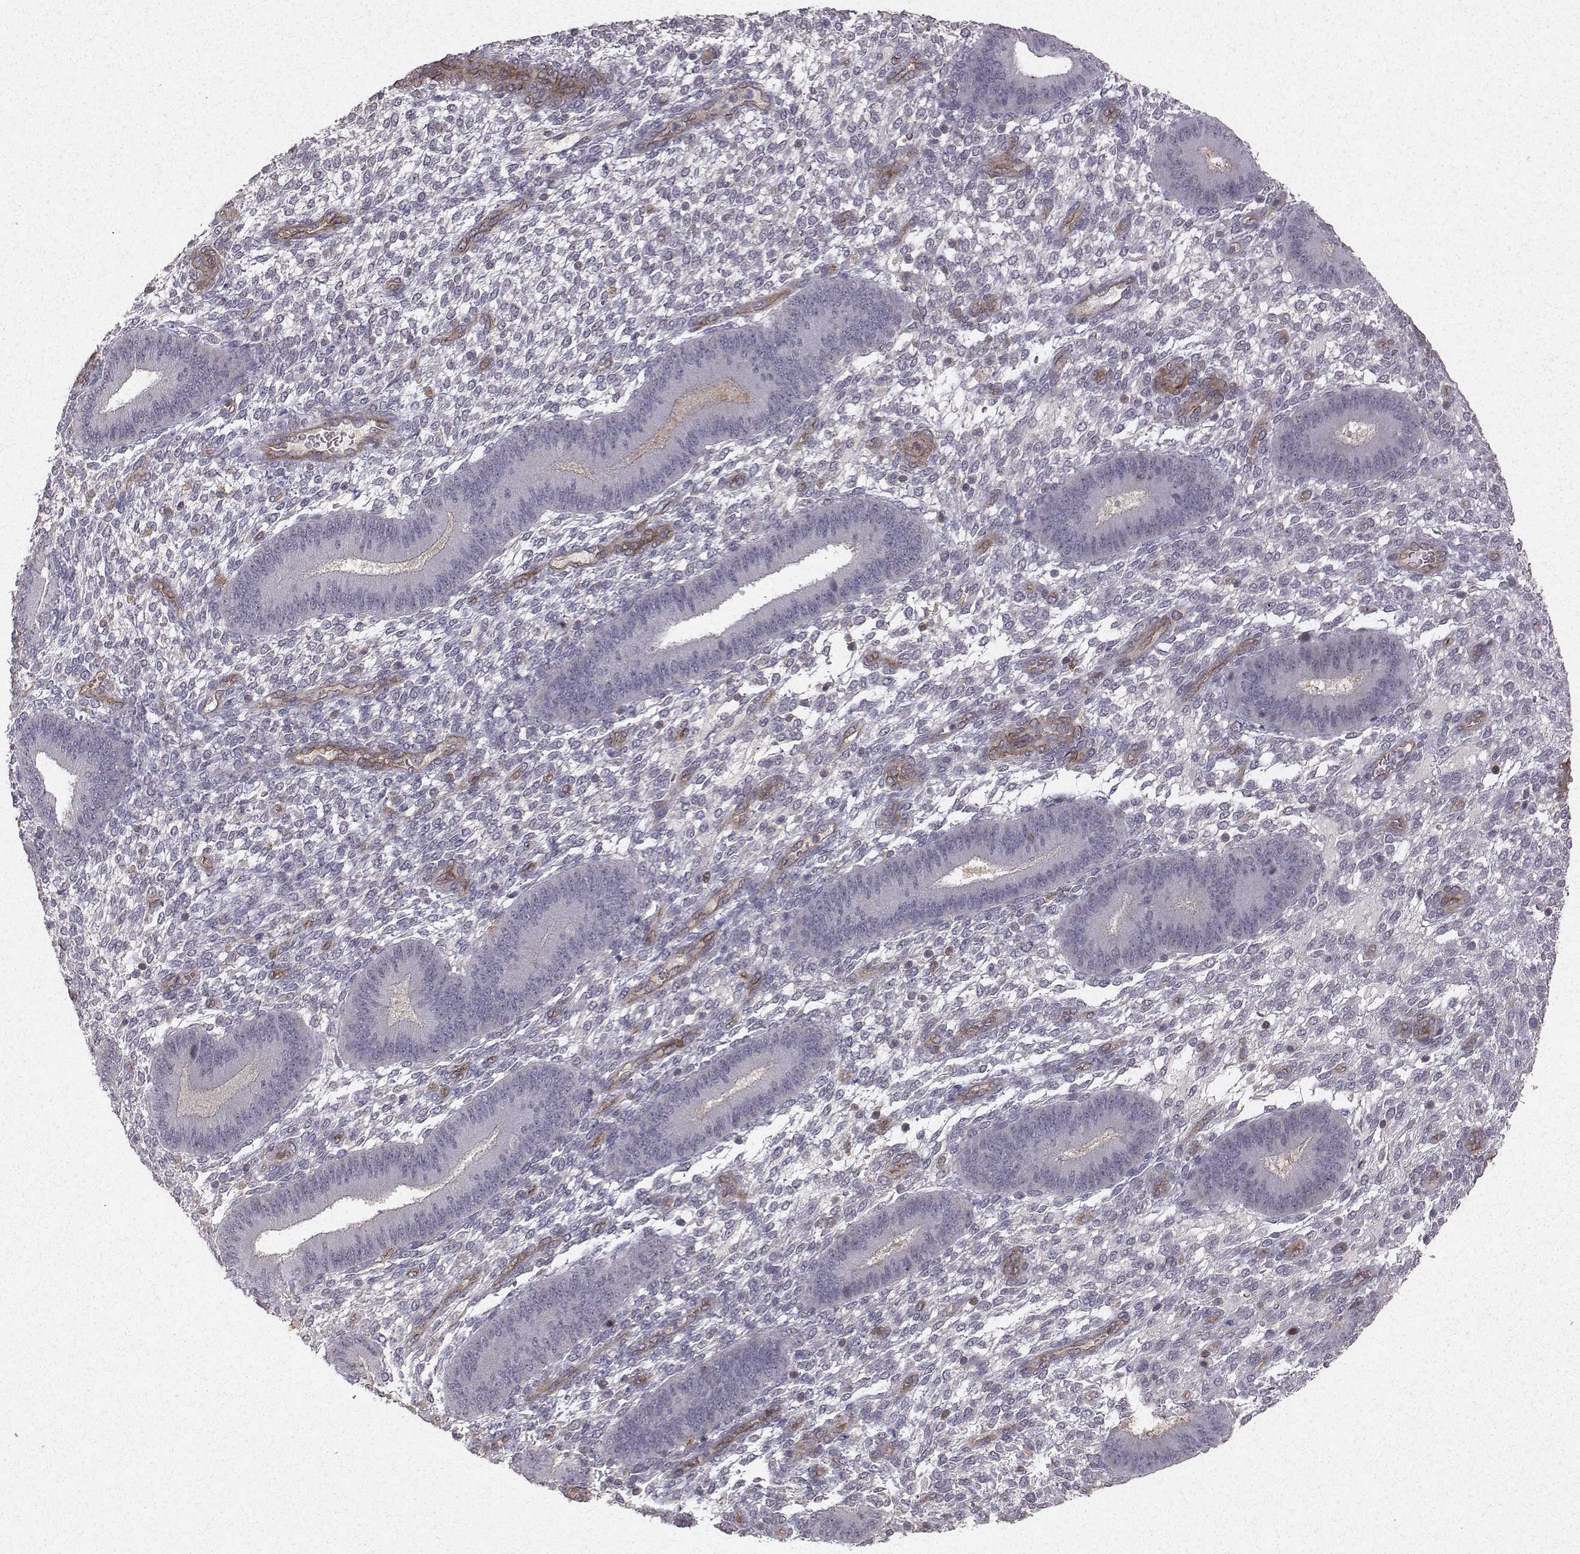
{"staining": {"intensity": "negative", "quantity": "none", "location": "none"}, "tissue": "endometrium", "cell_type": "Cells in endometrial stroma", "image_type": "normal", "snomed": [{"axis": "morphology", "description": "Normal tissue, NOS"}, {"axis": "topography", "description": "Endometrium"}], "caption": "Human endometrium stained for a protein using immunohistochemistry (IHC) demonstrates no staining in cells in endometrial stroma.", "gene": "PTPRG", "patient": {"sex": "female", "age": 39}}